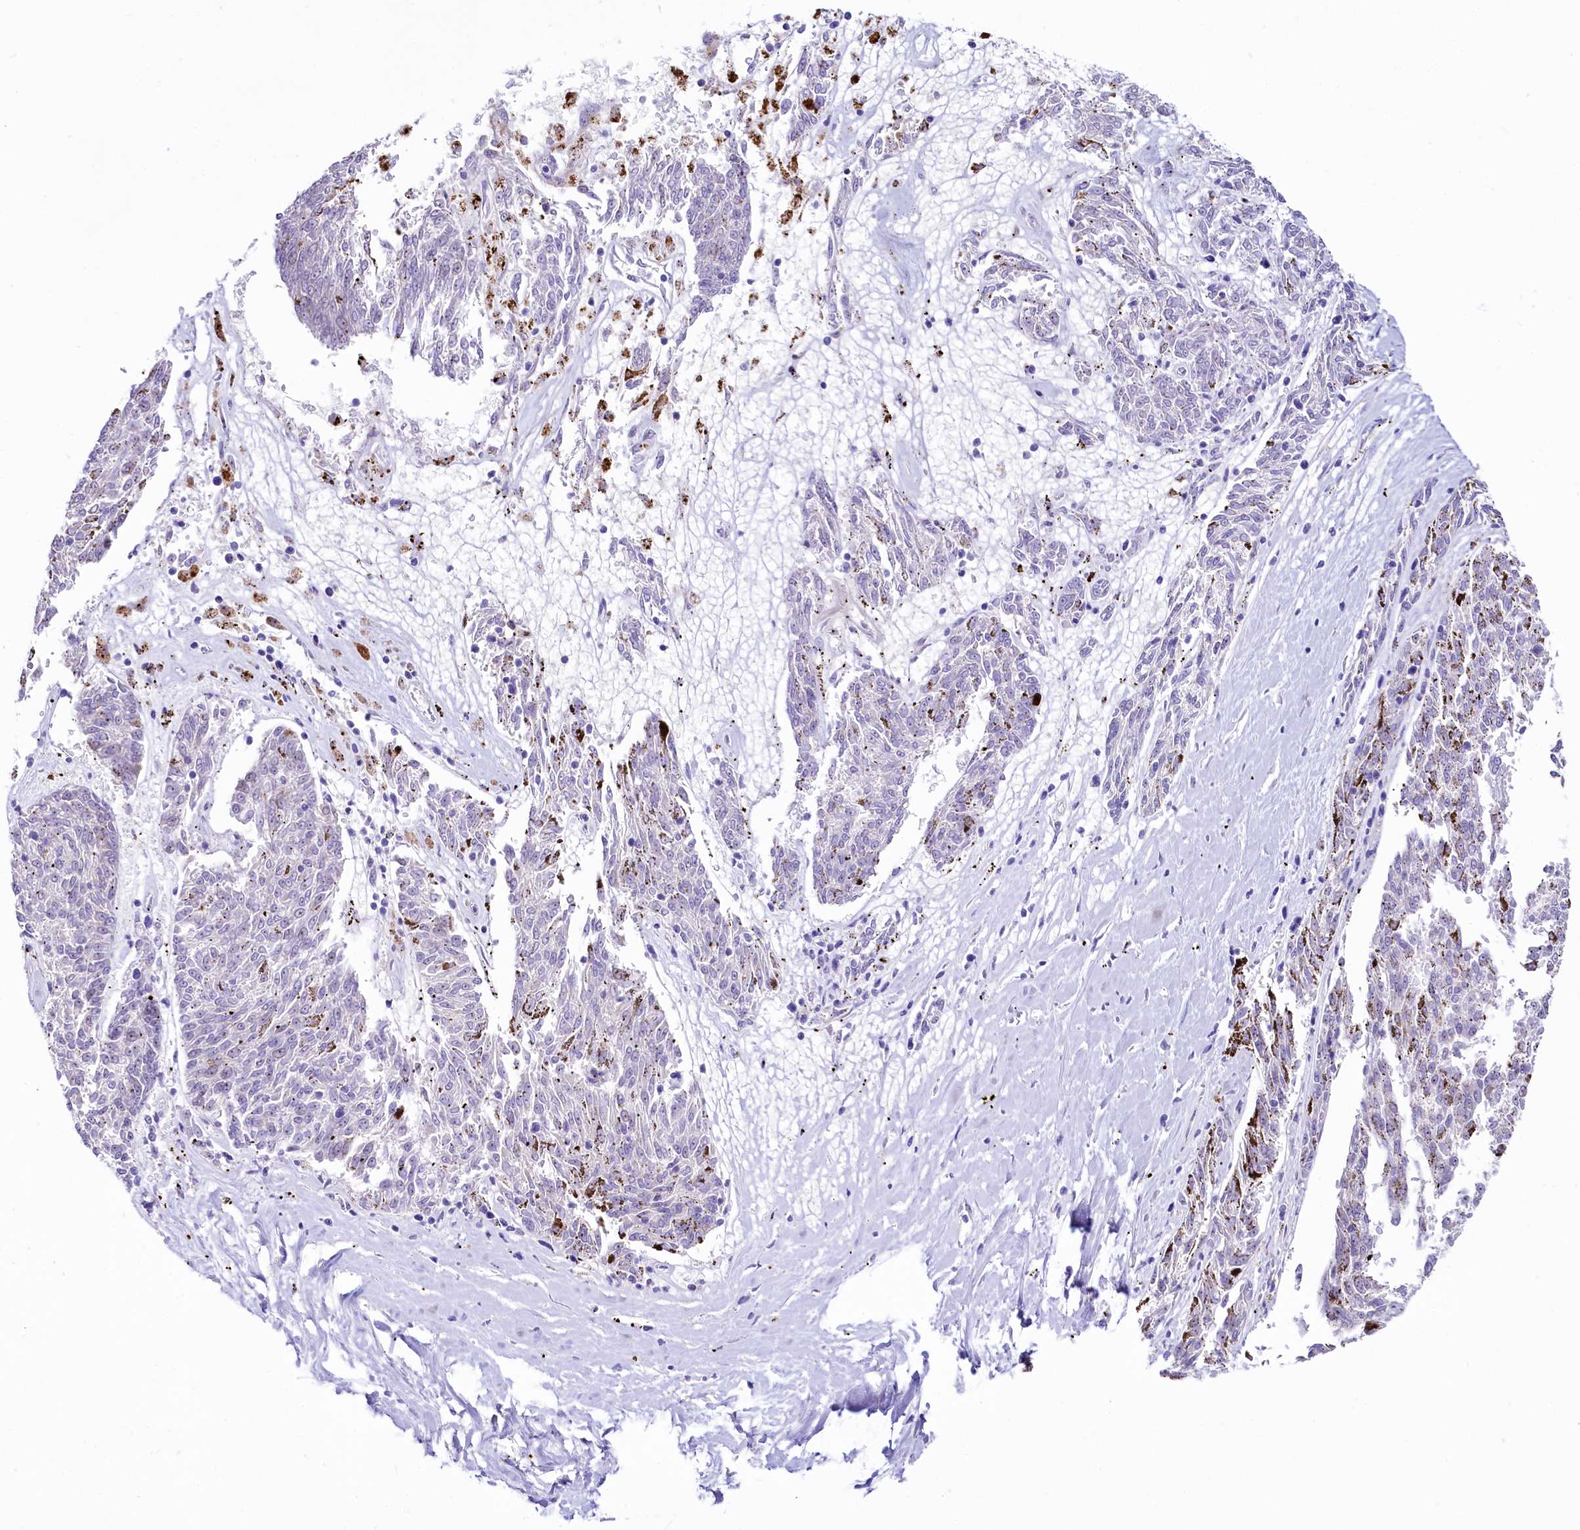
{"staining": {"intensity": "weak", "quantity": "<25%", "location": "nuclear"}, "tissue": "melanoma", "cell_type": "Tumor cells", "image_type": "cancer", "snomed": [{"axis": "morphology", "description": "Malignant melanoma, NOS"}, {"axis": "topography", "description": "Skin"}], "caption": "Tumor cells are negative for protein expression in human melanoma.", "gene": "SH3TC2", "patient": {"sex": "female", "age": 72}}